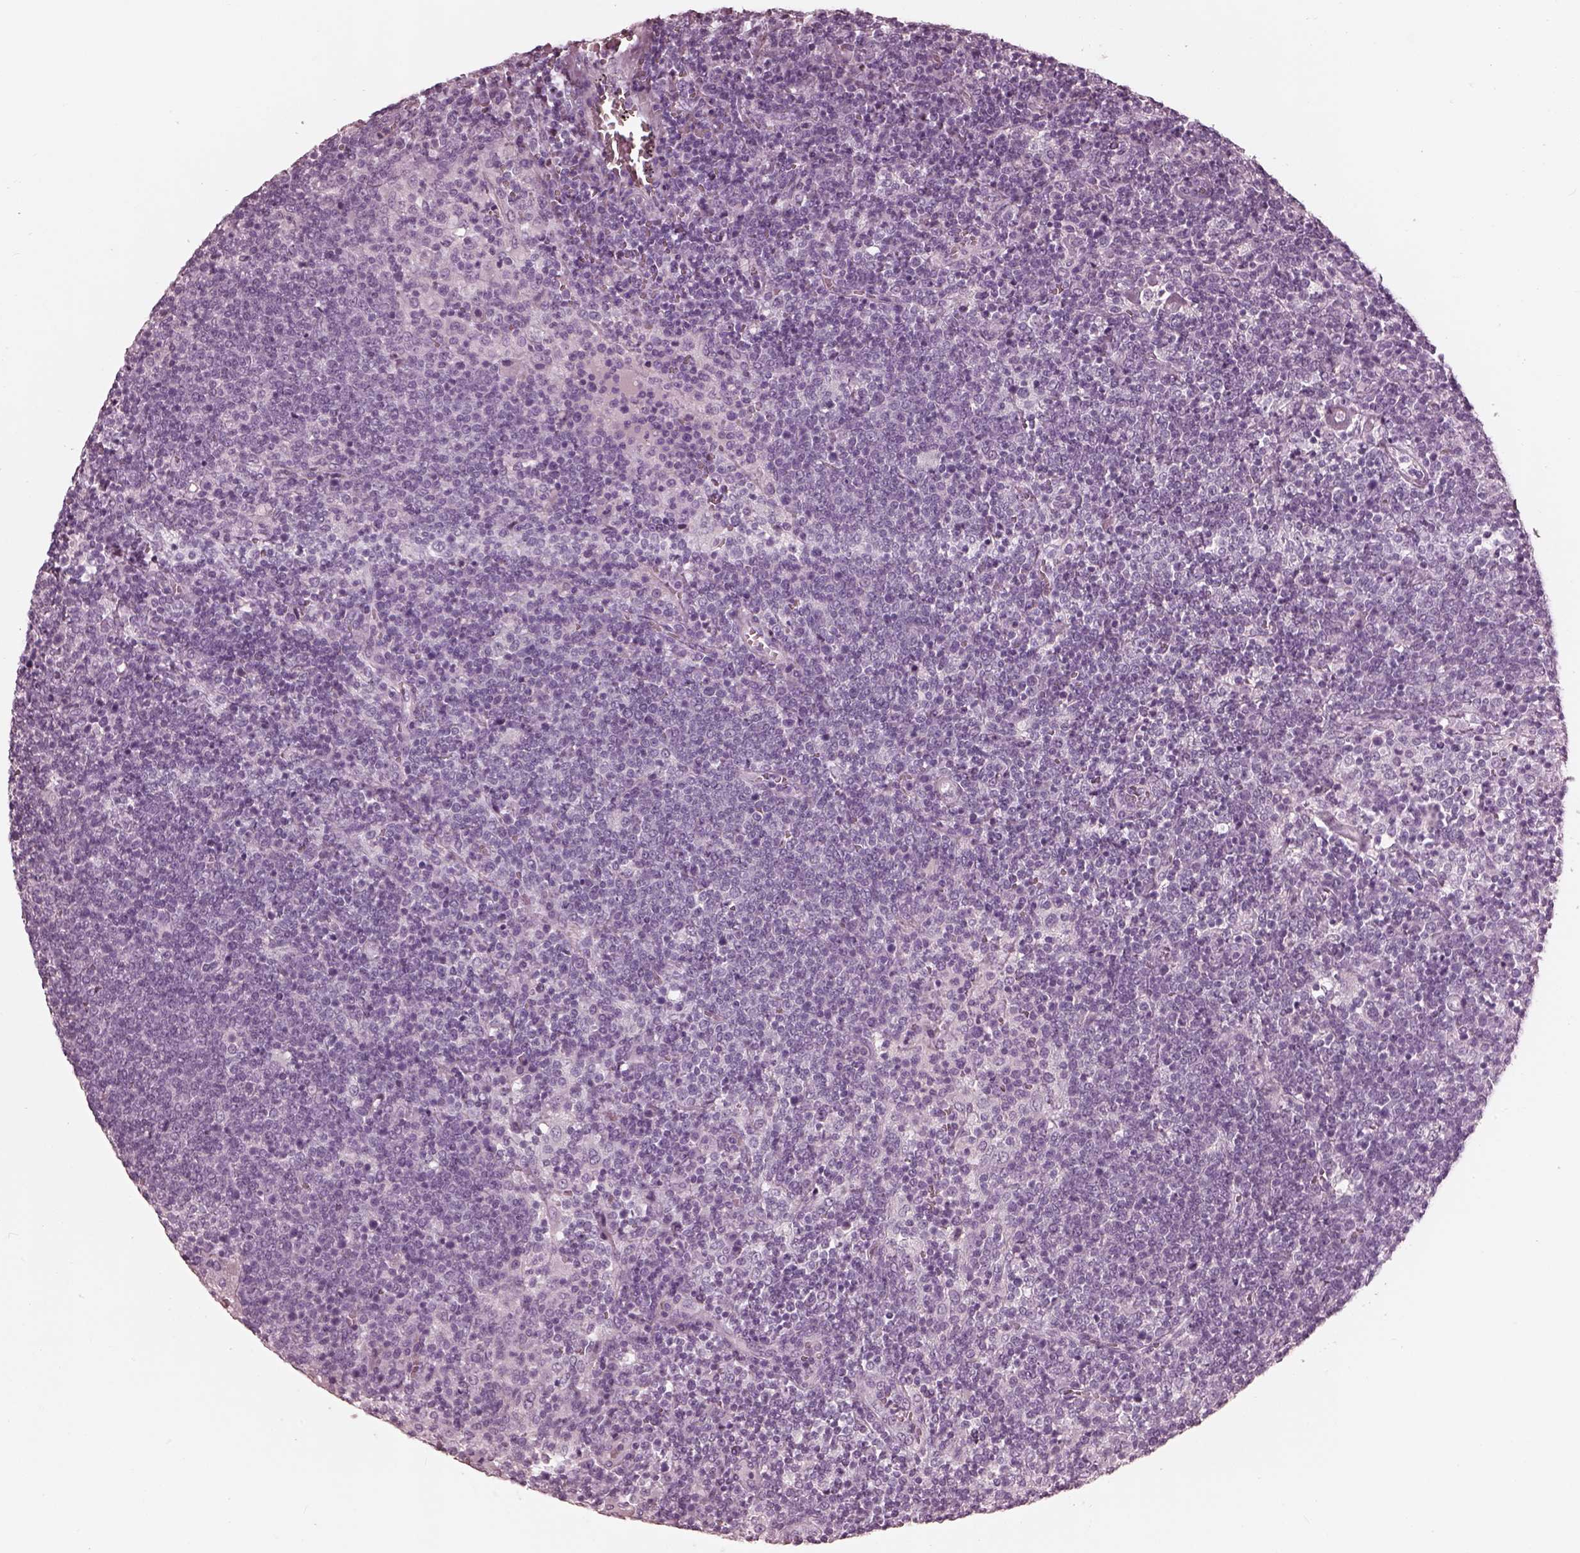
{"staining": {"intensity": "negative", "quantity": "none", "location": "none"}, "tissue": "lymphoma", "cell_type": "Tumor cells", "image_type": "cancer", "snomed": [{"axis": "morphology", "description": "Malignant lymphoma, non-Hodgkin's type, High grade"}, {"axis": "topography", "description": "Lymph node"}], "caption": "The immunohistochemistry histopathology image has no significant positivity in tumor cells of high-grade malignant lymphoma, non-Hodgkin's type tissue.", "gene": "FABP9", "patient": {"sex": "male", "age": 61}}